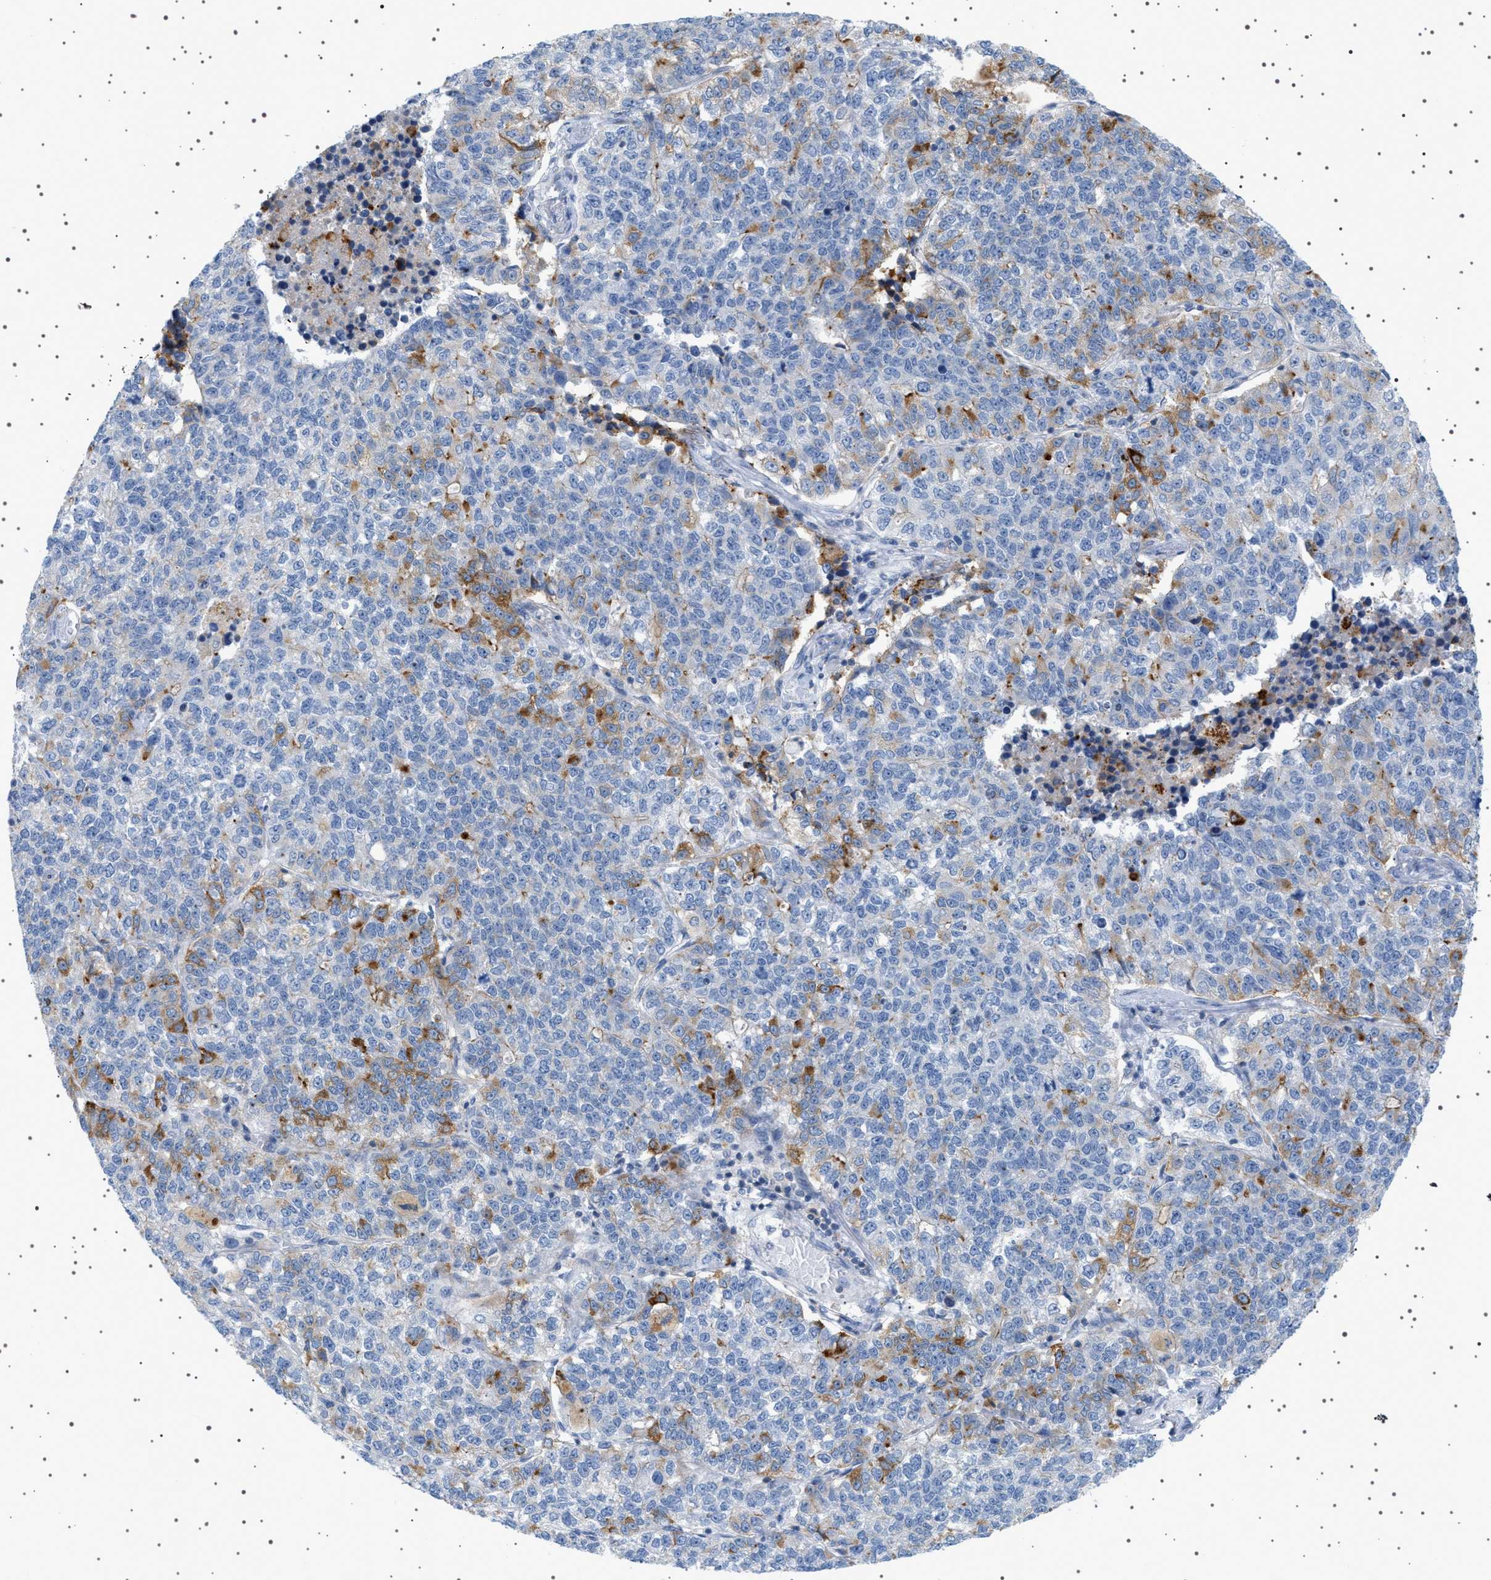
{"staining": {"intensity": "moderate", "quantity": "<25%", "location": "cytoplasmic/membranous"}, "tissue": "lung cancer", "cell_type": "Tumor cells", "image_type": "cancer", "snomed": [{"axis": "morphology", "description": "Adenocarcinoma, NOS"}, {"axis": "topography", "description": "Lung"}], "caption": "Tumor cells reveal low levels of moderate cytoplasmic/membranous positivity in about <25% of cells in lung cancer (adenocarcinoma).", "gene": "ADCY10", "patient": {"sex": "male", "age": 49}}